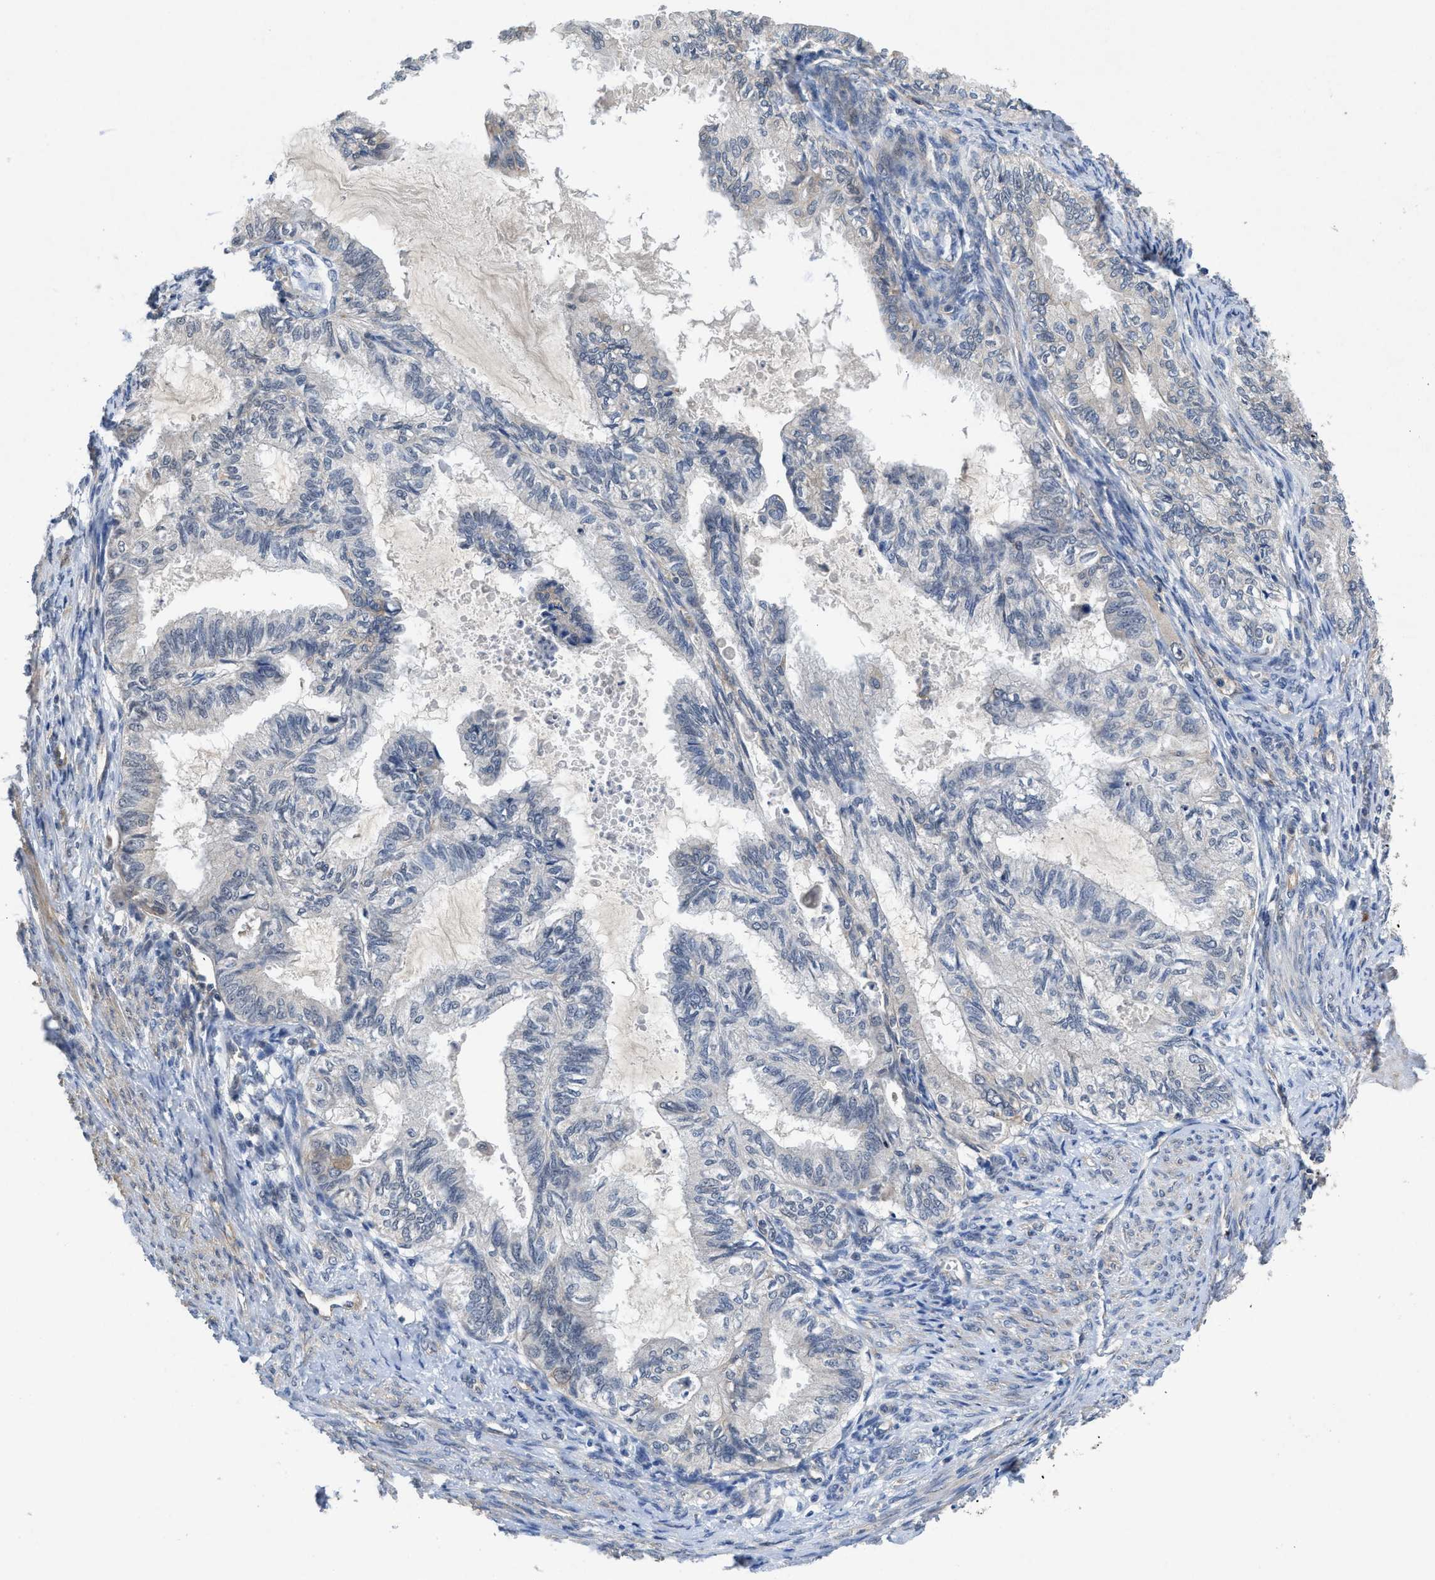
{"staining": {"intensity": "negative", "quantity": "none", "location": "none"}, "tissue": "cervical cancer", "cell_type": "Tumor cells", "image_type": "cancer", "snomed": [{"axis": "morphology", "description": "Normal tissue, NOS"}, {"axis": "morphology", "description": "Adenocarcinoma, NOS"}, {"axis": "topography", "description": "Cervix"}, {"axis": "topography", "description": "Endometrium"}], "caption": "The micrograph shows no significant staining in tumor cells of adenocarcinoma (cervical). (DAB immunohistochemistry (IHC) visualized using brightfield microscopy, high magnification).", "gene": "PANX1", "patient": {"sex": "female", "age": 86}}